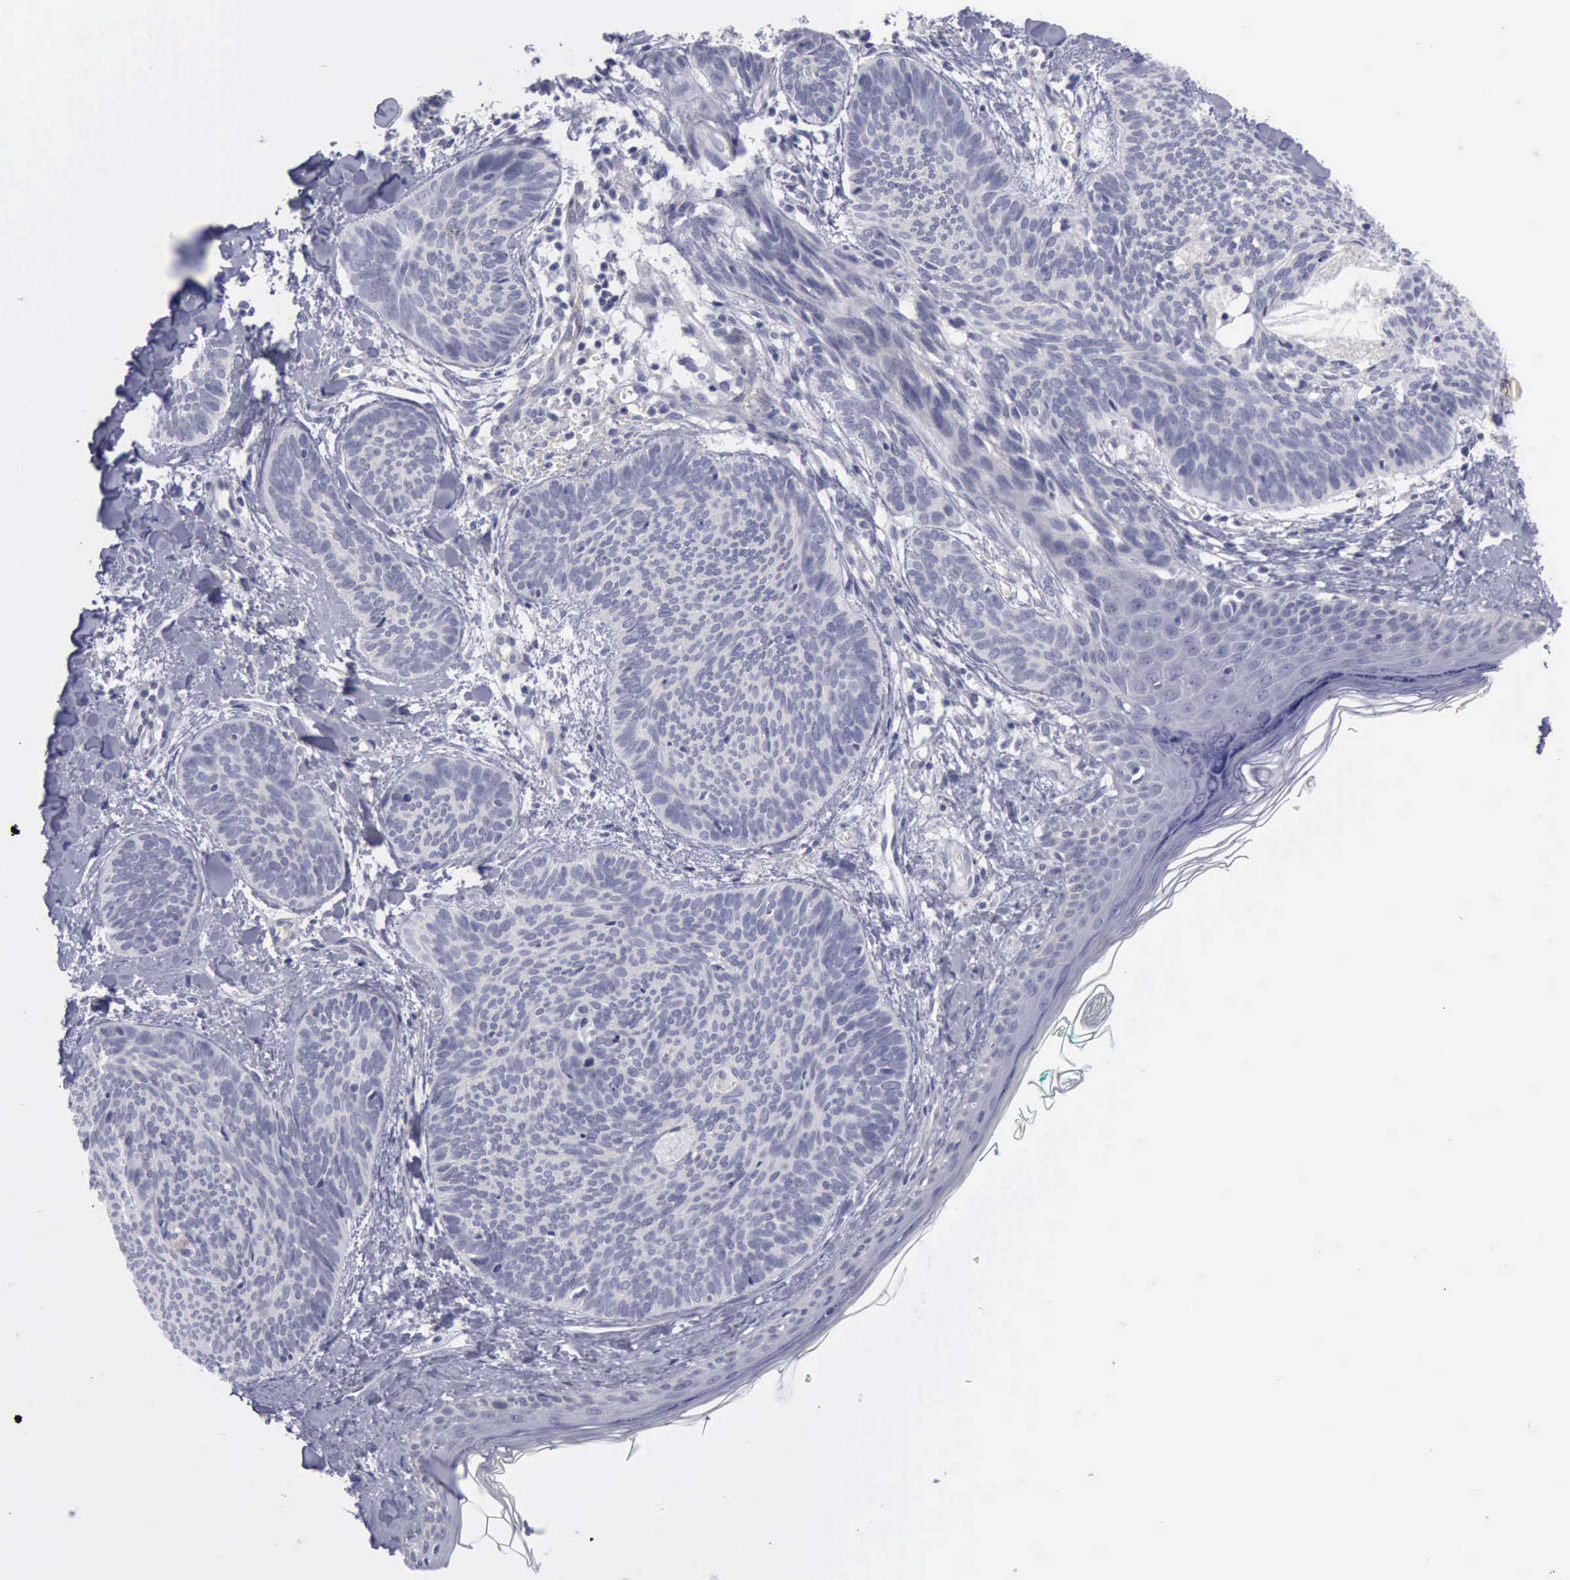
{"staining": {"intensity": "negative", "quantity": "none", "location": "none"}, "tissue": "skin cancer", "cell_type": "Tumor cells", "image_type": "cancer", "snomed": [{"axis": "morphology", "description": "Basal cell carcinoma"}, {"axis": "topography", "description": "Skin"}], "caption": "High magnification brightfield microscopy of skin cancer stained with DAB (brown) and counterstained with hematoxylin (blue): tumor cells show no significant positivity.", "gene": "CDH2", "patient": {"sex": "female", "age": 81}}